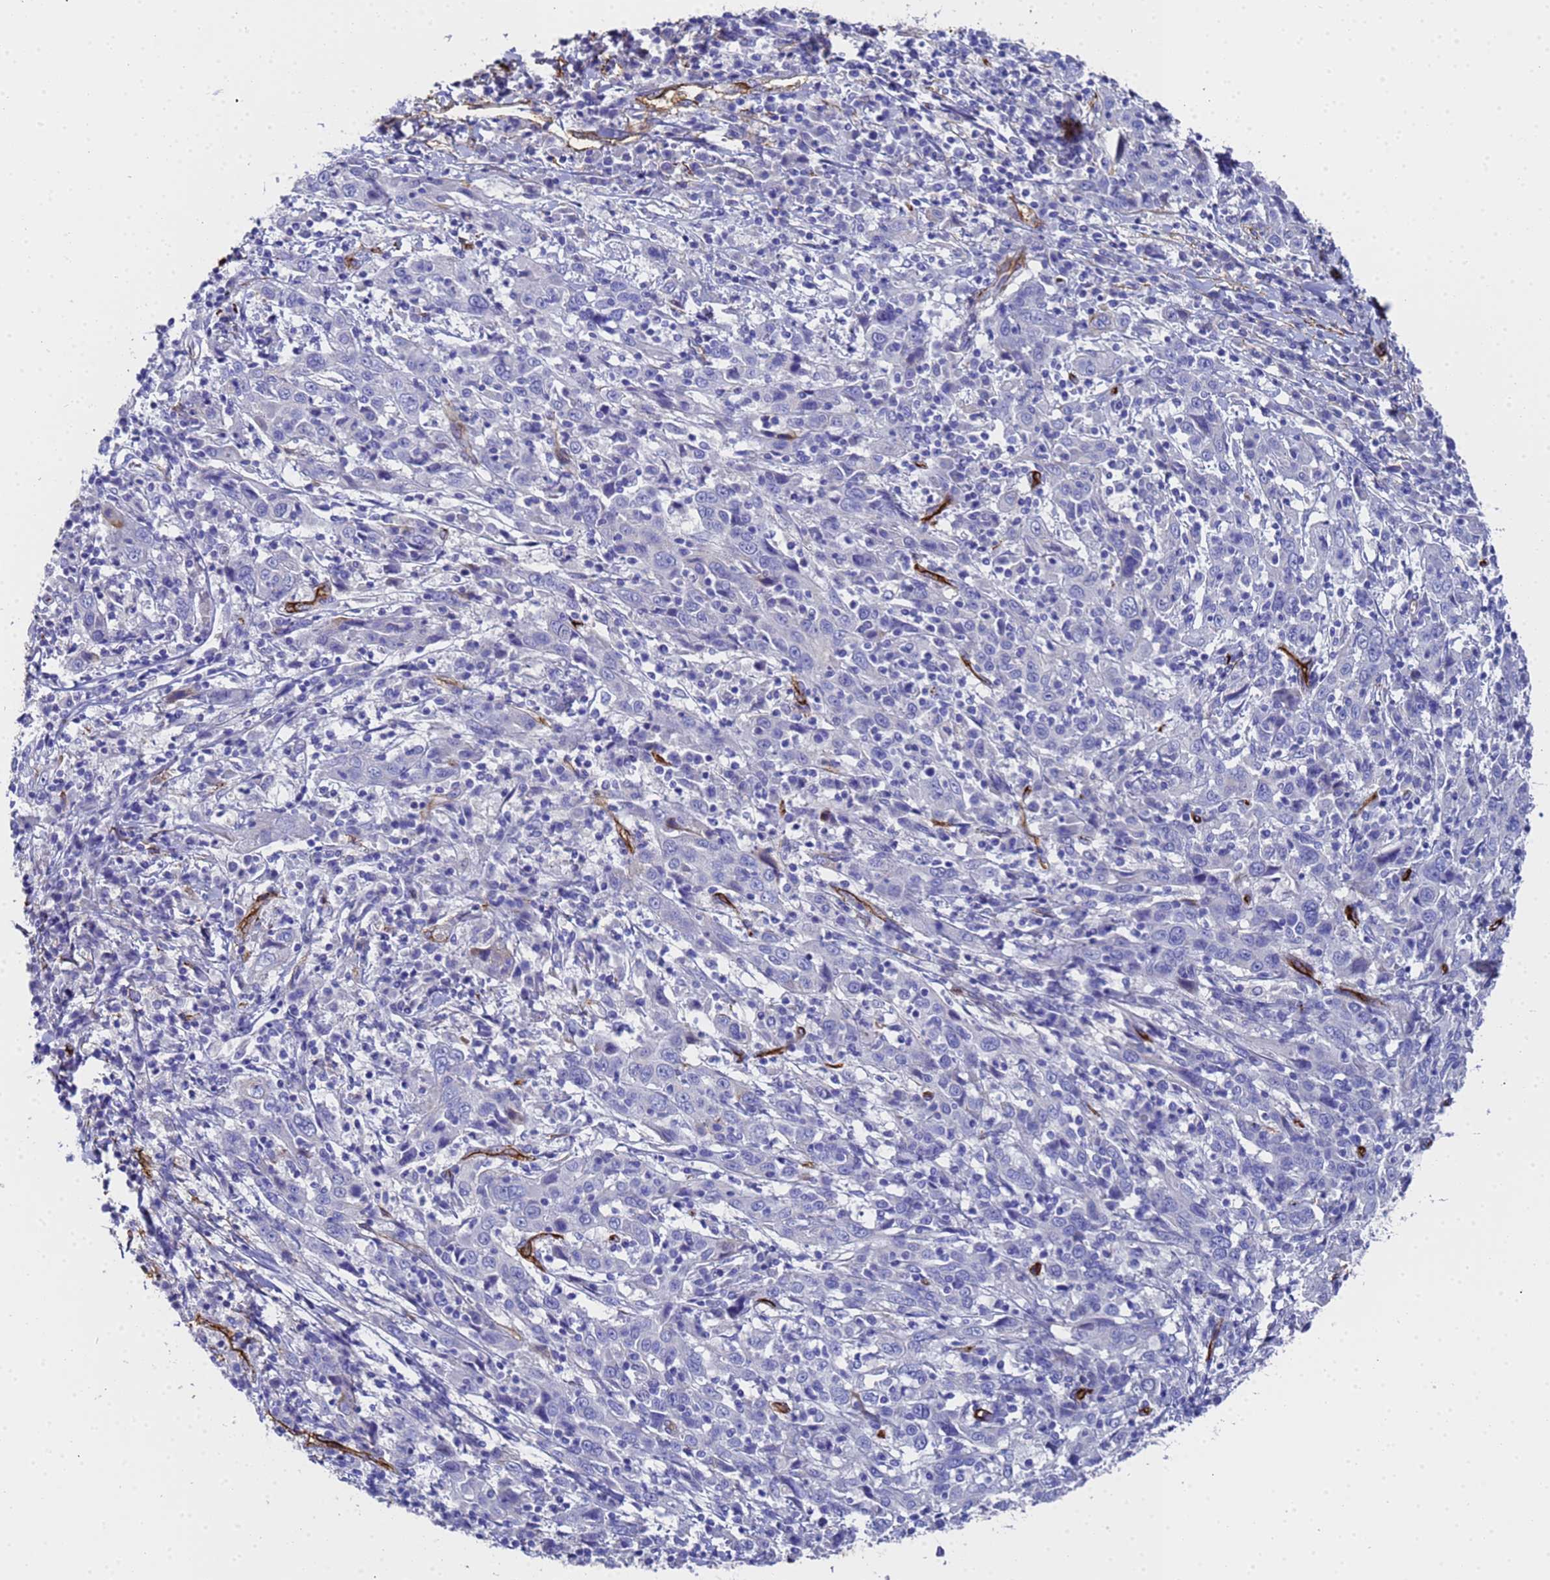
{"staining": {"intensity": "negative", "quantity": "none", "location": "none"}, "tissue": "cervical cancer", "cell_type": "Tumor cells", "image_type": "cancer", "snomed": [{"axis": "morphology", "description": "Squamous cell carcinoma, NOS"}, {"axis": "topography", "description": "Cervix"}], "caption": "Tumor cells are negative for brown protein staining in squamous cell carcinoma (cervical).", "gene": "ADIPOQ", "patient": {"sex": "female", "age": 46}}